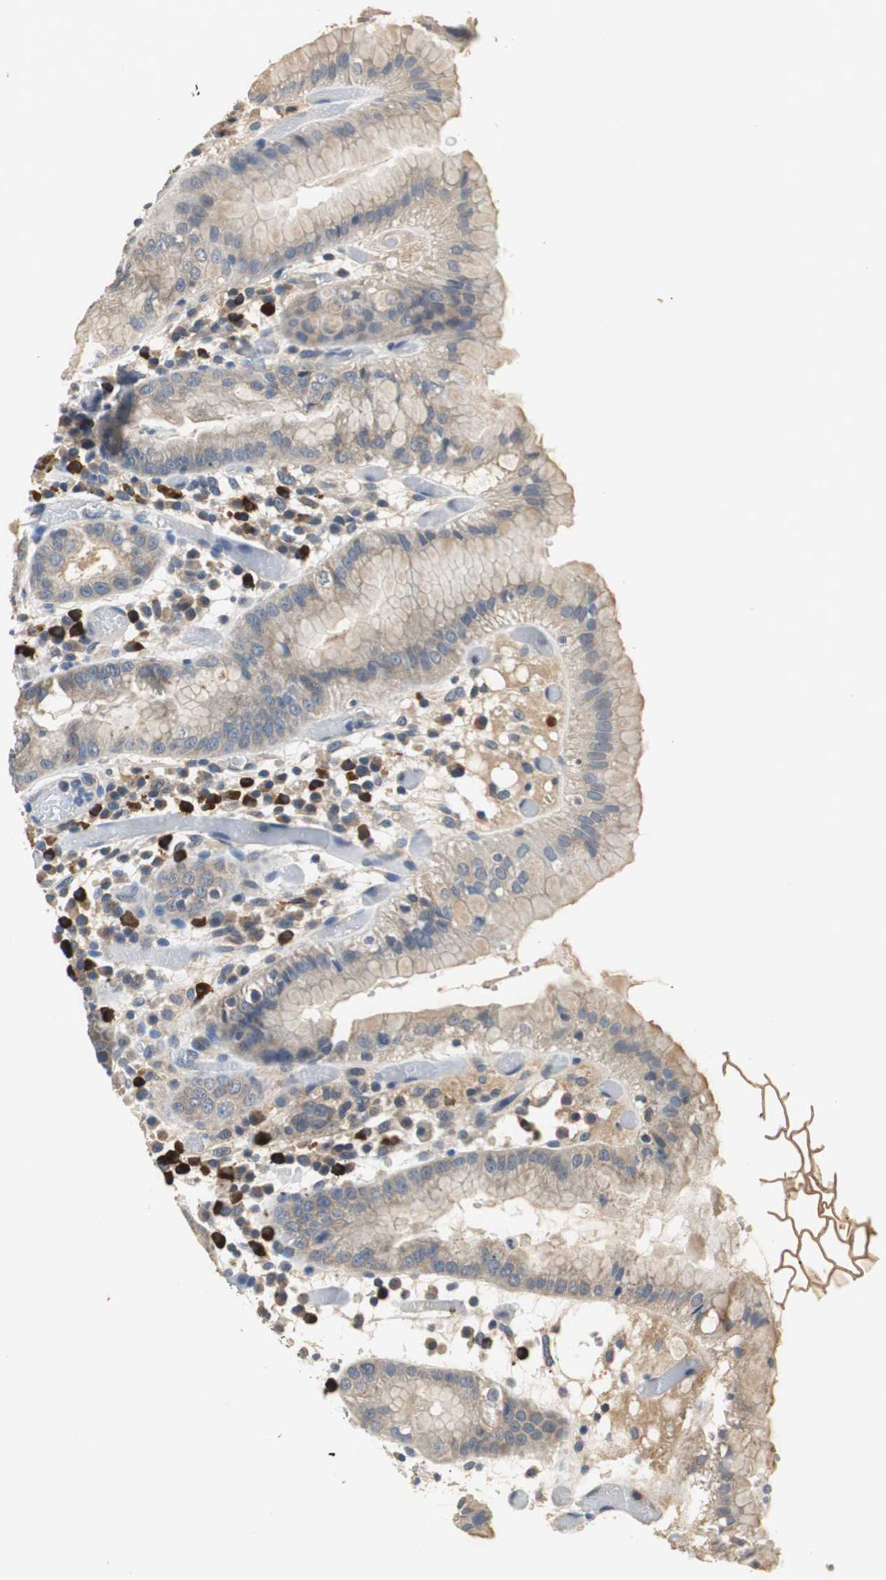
{"staining": {"intensity": "moderate", "quantity": "<25%", "location": "cytoplasmic/membranous"}, "tissue": "stomach", "cell_type": "Glandular cells", "image_type": "normal", "snomed": [{"axis": "morphology", "description": "Normal tissue, NOS"}, {"axis": "topography", "description": "Stomach"}, {"axis": "topography", "description": "Stomach, lower"}], "caption": "IHC of normal human stomach reveals low levels of moderate cytoplasmic/membranous positivity in about <25% of glandular cells.", "gene": "MTIF2", "patient": {"sex": "female", "age": 75}}